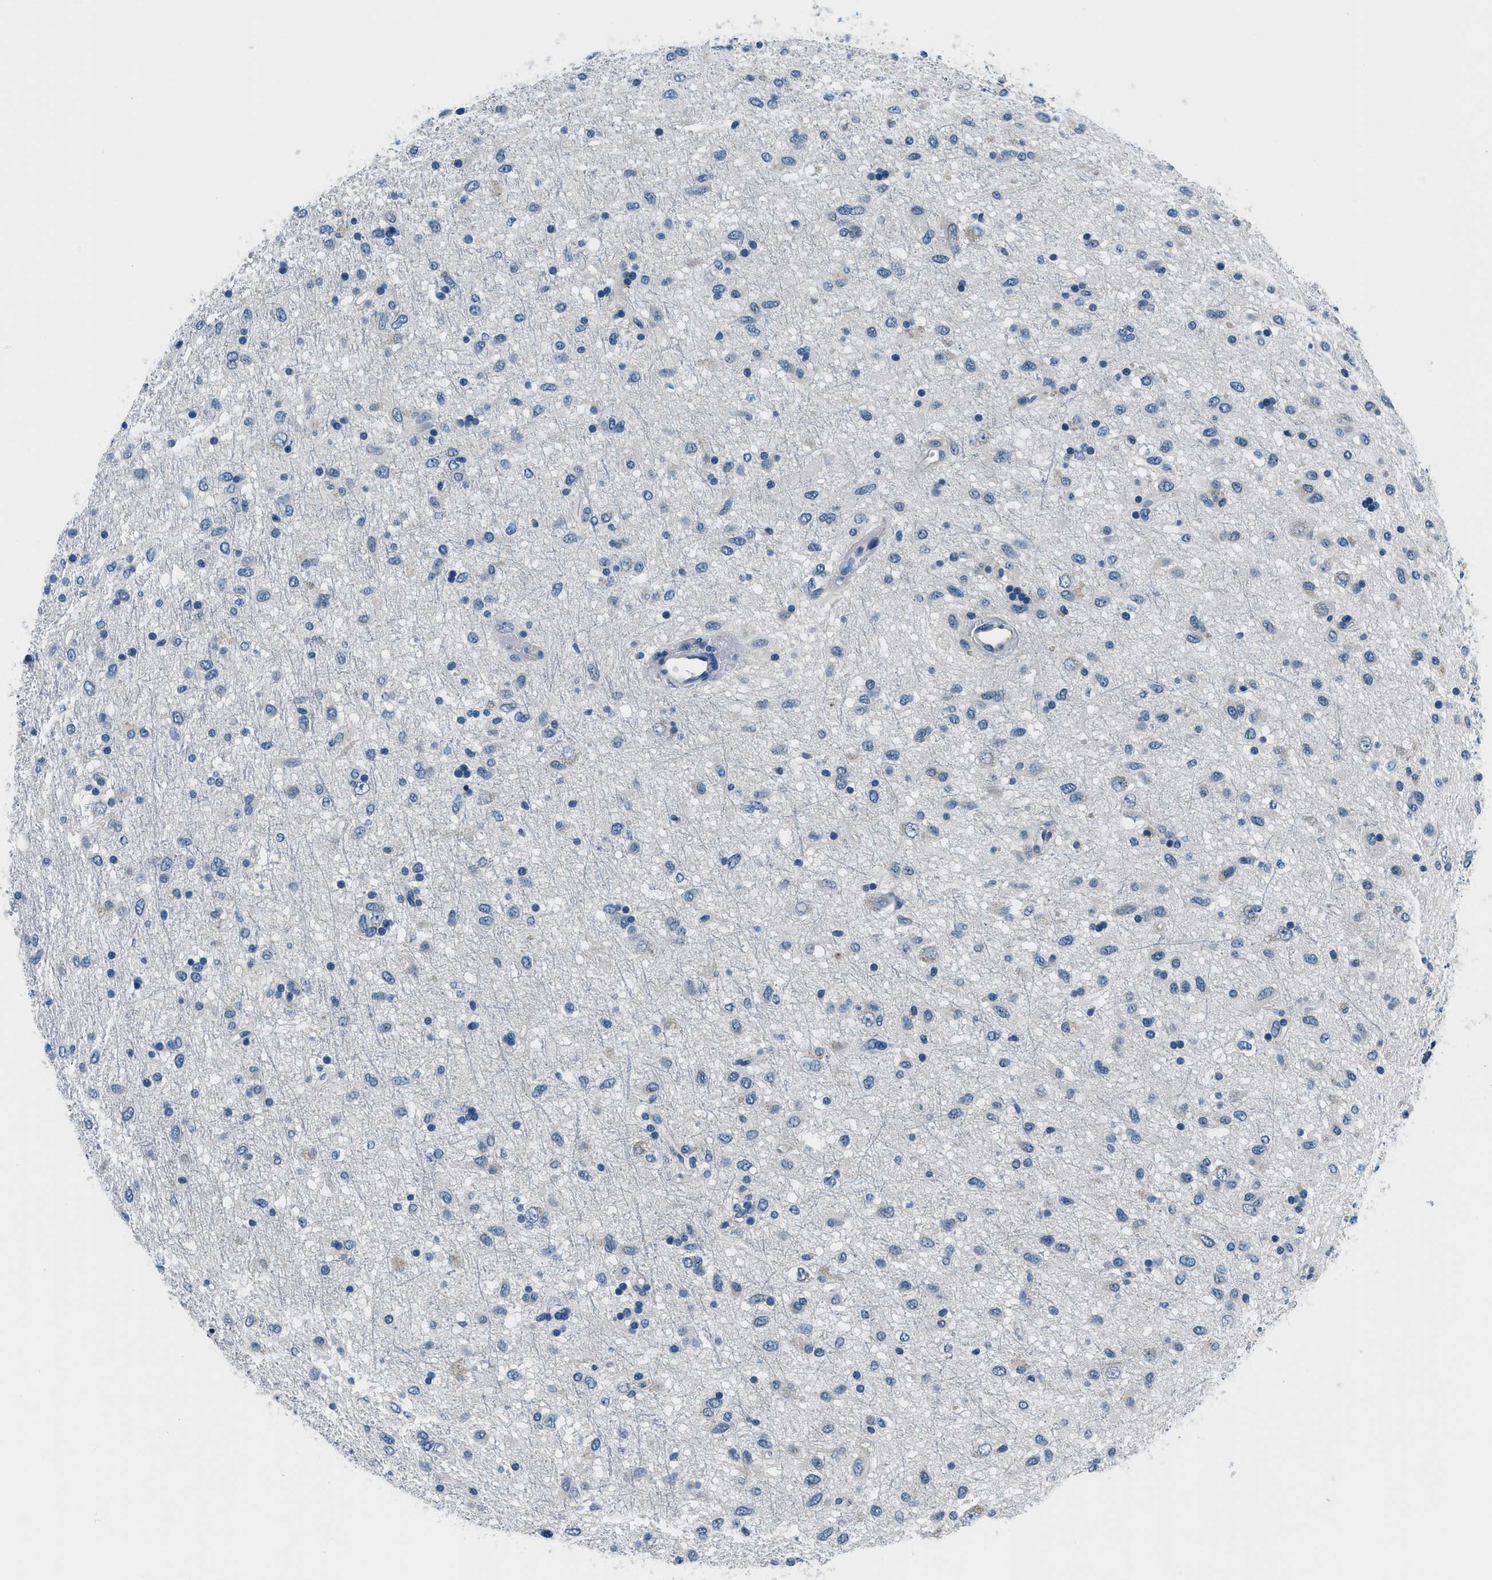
{"staining": {"intensity": "negative", "quantity": "none", "location": "none"}, "tissue": "glioma", "cell_type": "Tumor cells", "image_type": "cancer", "snomed": [{"axis": "morphology", "description": "Glioma, malignant, Low grade"}, {"axis": "topography", "description": "Brain"}], "caption": "DAB immunohistochemical staining of low-grade glioma (malignant) displays no significant positivity in tumor cells. (DAB immunohistochemistry (IHC) visualized using brightfield microscopy, high magnification).", "gene": "GJA3", "patient": {"sex": "male", "age": 77}}